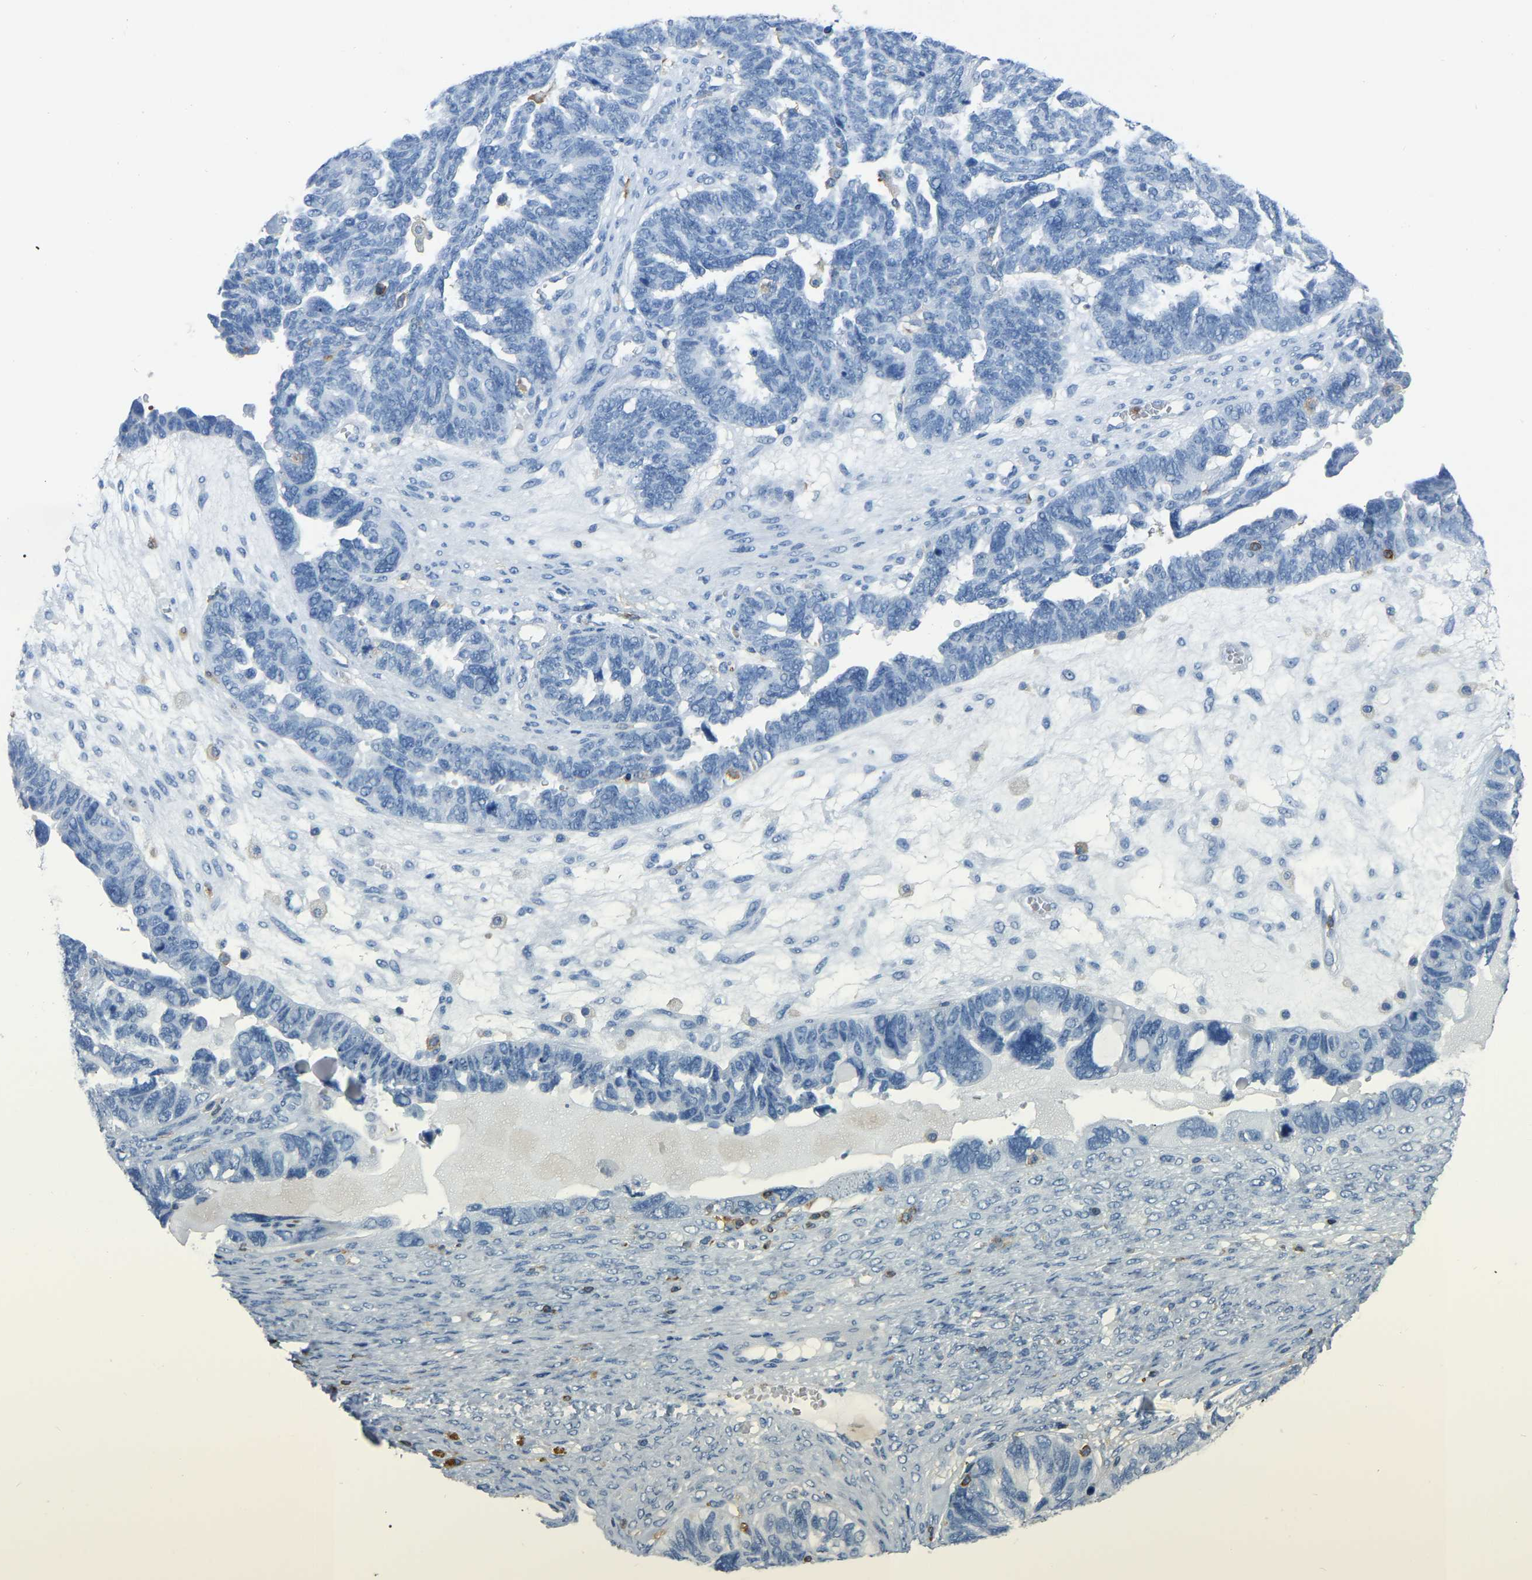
{"staining": {"intensity": "negative", "quantity": "none", "location": "none"}, "tissue": "ovarian cancer", "cell_type": "Tumor cells", "image_type": "cancer", "snomed": [{"axis": "morphology", "description": "Cystadenocarcinoma, serous, NOS"}, {"axis": "topography", "description": "Ovary"}], "caption": "Tumor cells are negative for brown protein staining in ovarian cancer.", "gene": "ARHGAP45", "patient": {"sex": "female", "age": 79}}